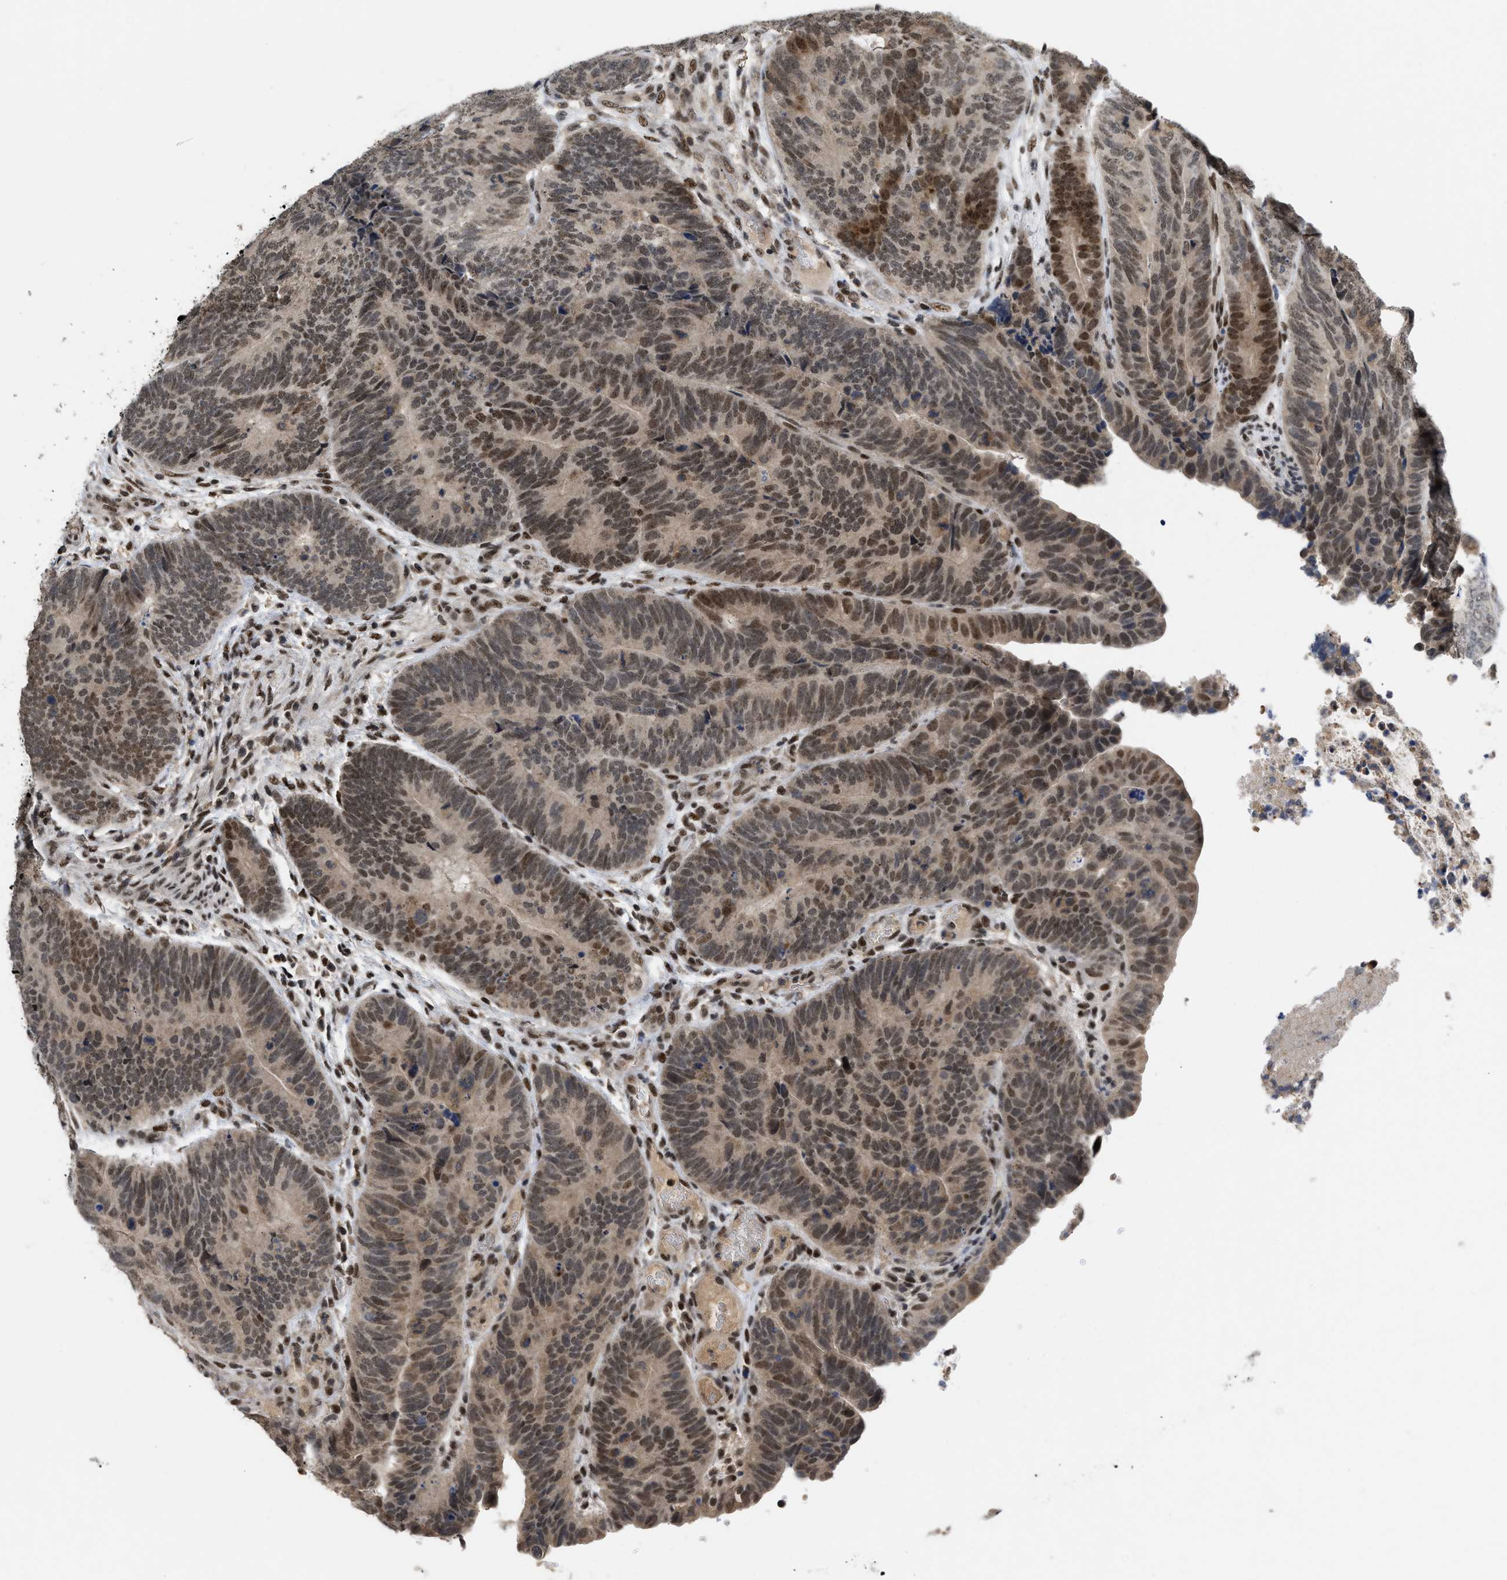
{"staining": {"intensity": "moderate", "quantity": "25%-75%", "location": "nuclear"}, "tissue": "colorectal cancer", "cell_type": "Tumor cells", "image_type": "cancer", "snomed": [{"axis": "morphology", "description": "Adenocarcinoma, NOS"}, {"axis": "topography", "description": "Colon"}], "caption": "Protein expression analysis of colorectal cancer reveals moderate nuclear staining in about 25%-75% of tumor cells.", "gene": "ZNF346", "patient": {"sex": "female", "age": 67}}